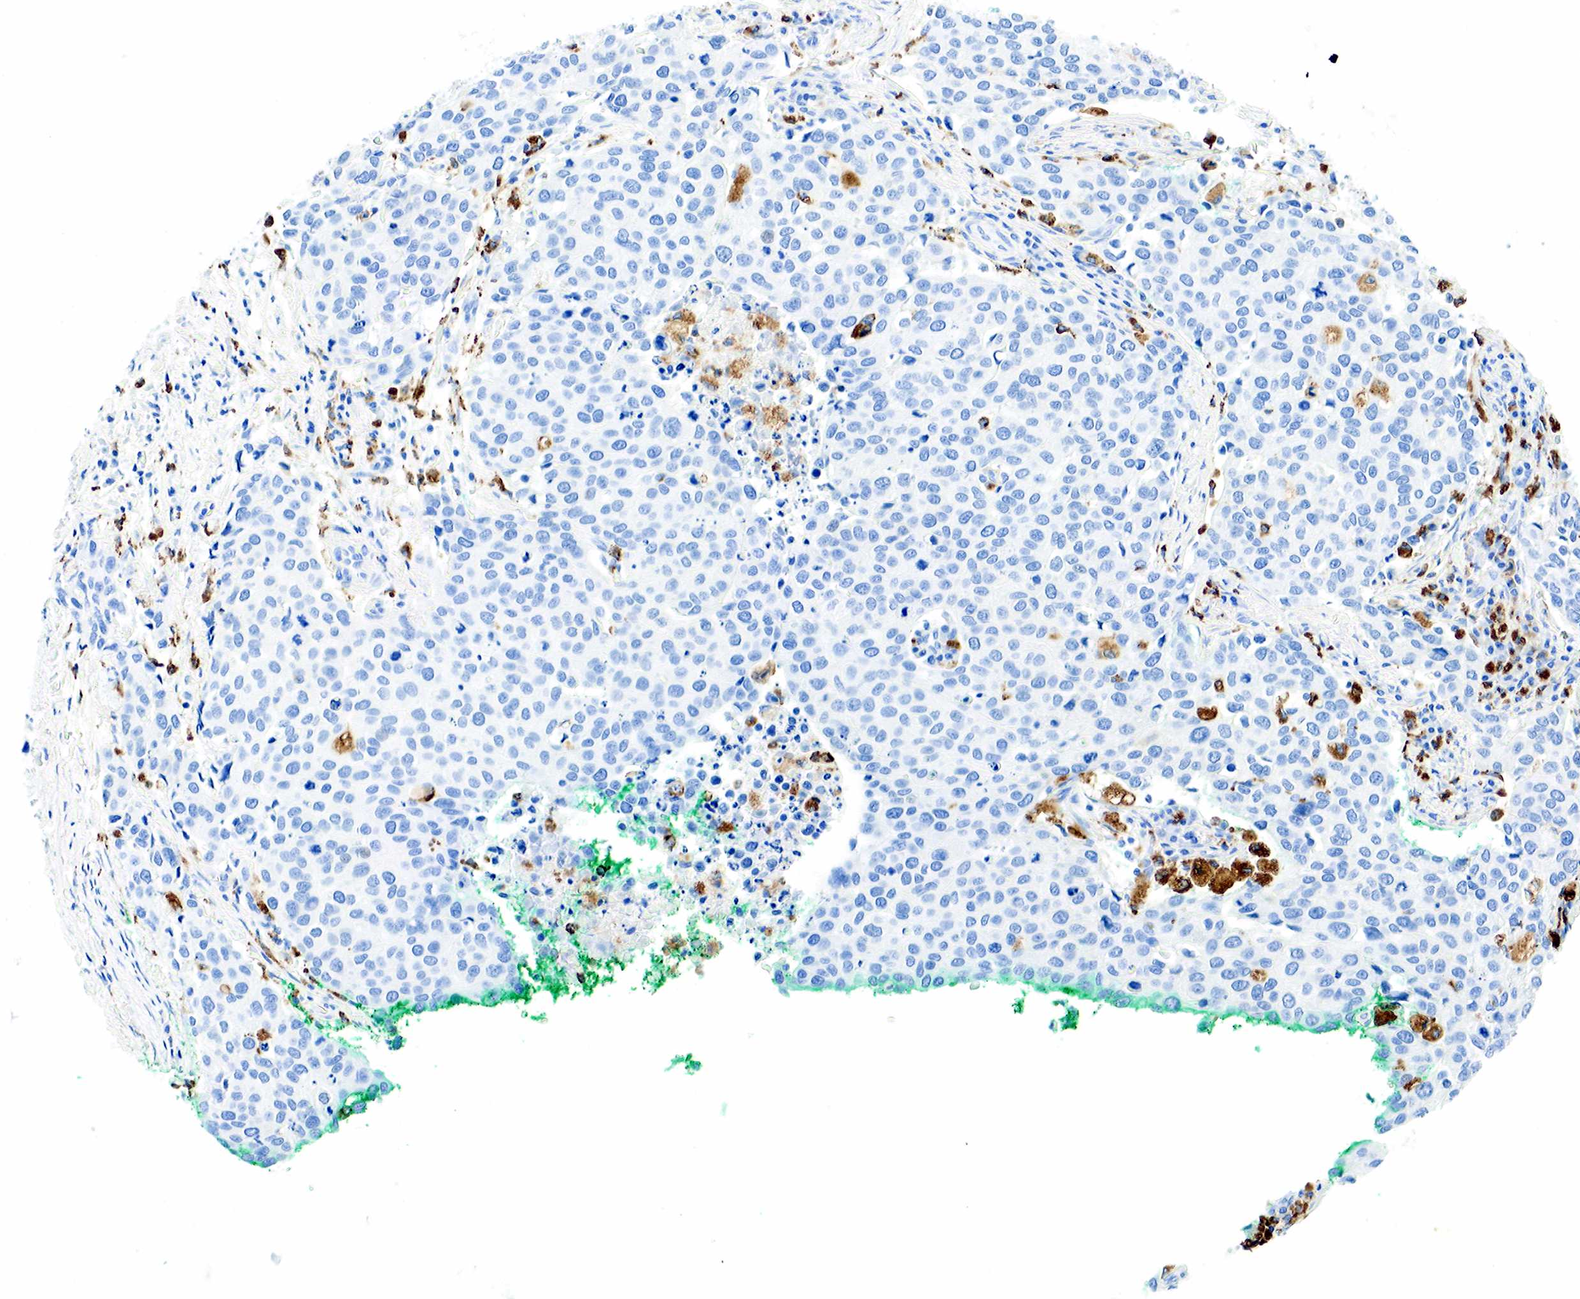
{"staining": {"intensity": "negative", "quantity": "none", "location": "none"}, "tissue": "cervical cancer", "cell_type": "Tumor cells", "image_type": "cancer", "snomed": [{"axis": "morphology", "description": "Squamous cell carcinoma, NOS"}, {"axis": "topography", "description": "Cervix"}], "caption": "Image shows no protein staining in tumor cells of cervical squamous cell carcinoma tissue. Brightfield microscopy of IHC stained with DAB (3,3'-diaminobenzidine) (brown) and hematoxylin (blue), captured at high magnification.", "gene": "CD68", "patient": {"sex": "female", "age": 54}}